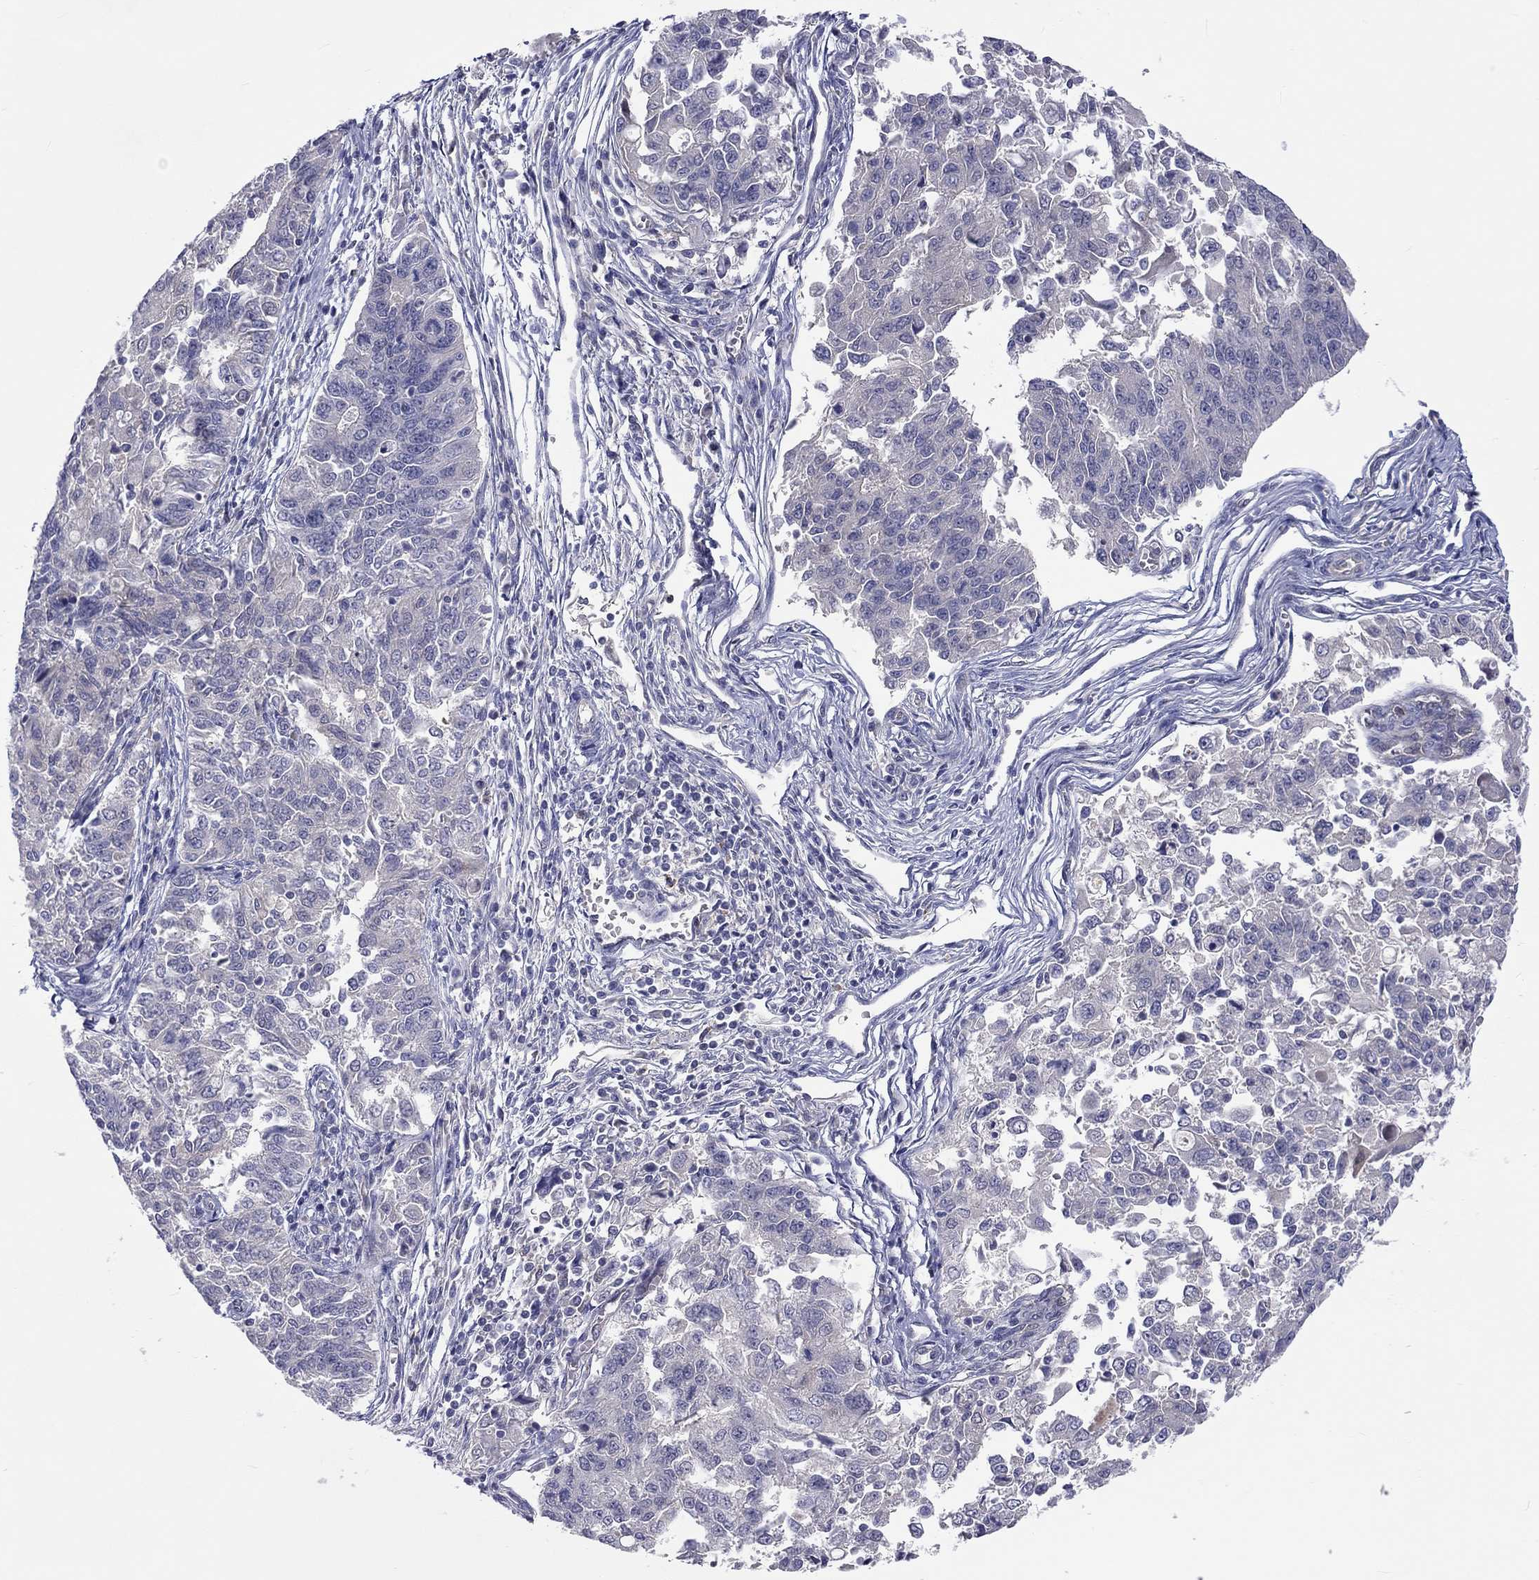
{"staining": {"intensity": "negative", "quantity": "none", "location": "none"}, "tissue": "endometrial cancer", "cell_type": "Tumor cells", "image_type": "cancer", "snomed": [{"axis": "morphology", "description": "Adenocarcinoma, NOS"}, {"axis": "topography", "description": "Endometrium"}], "caption": "The photomicrograph displays no staining of tumor cells in endometrial adenocarcinoma.", "gene": "ABCG4", "patient": {"sex": "female", "age": 43}}